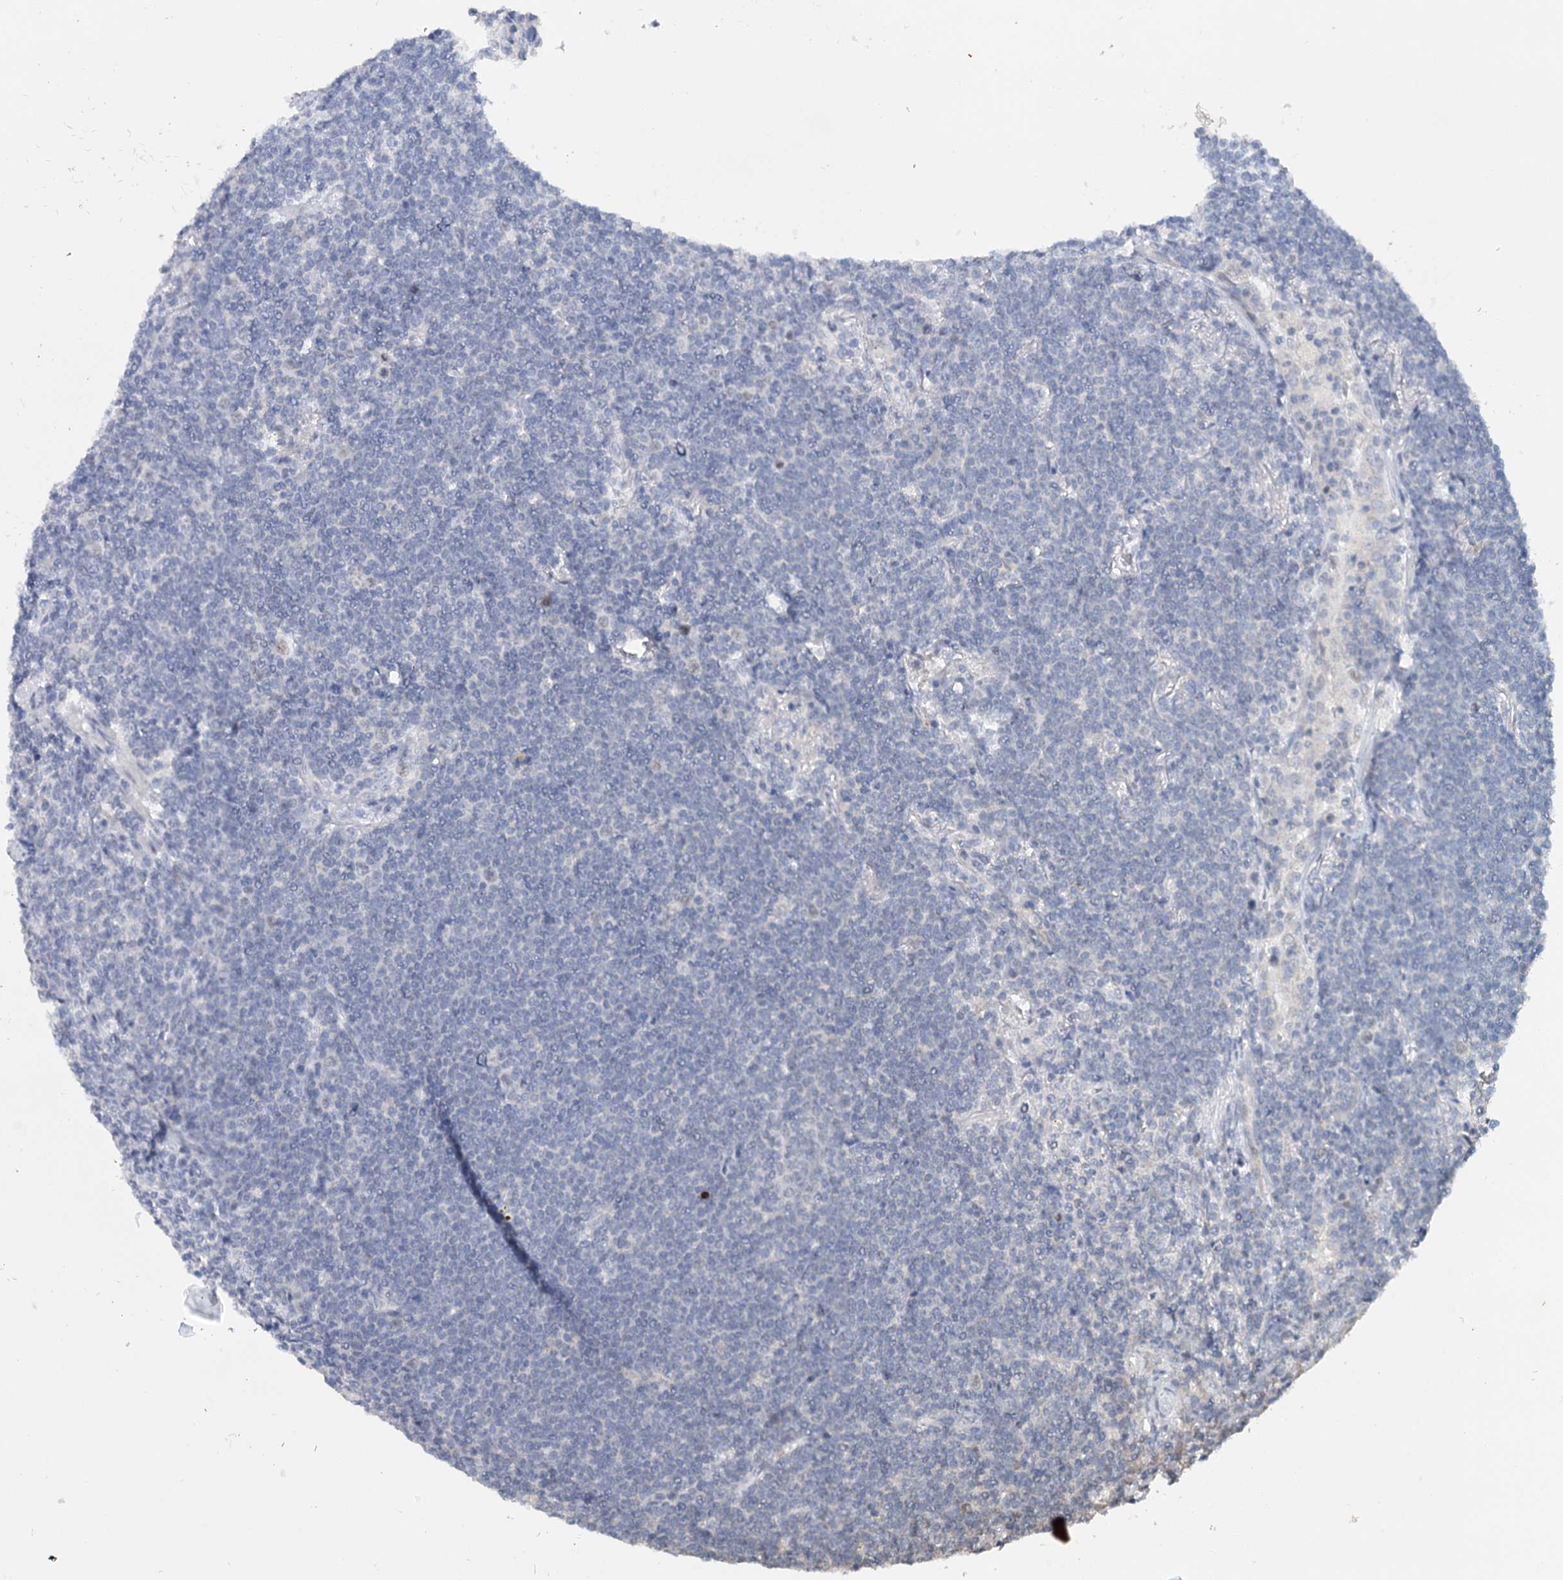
{"staining": {"intensity": "negative", "quantity": "none", "location": "none"}, "tissue": "lymphoma", "cell_type": "Tumor cells", "image_type": "cancer", "snomed": [{"axis": "morphology", "description": "Malignant lymphoma, non-Hodgkin's type, Low grade"}, {"axis": "topography", "description": "Lung"}], "caption": "IHC histopathology image of human lymphoma stained for a protein (brown), which shows no expression in tumor cells. (DAB (3,3'-diaminobenzidine) immunohistochemistry (IHC) with hematoxylin counter stain).", "gene": "TP53", "patient": {"sex": "female", "age": 71}}